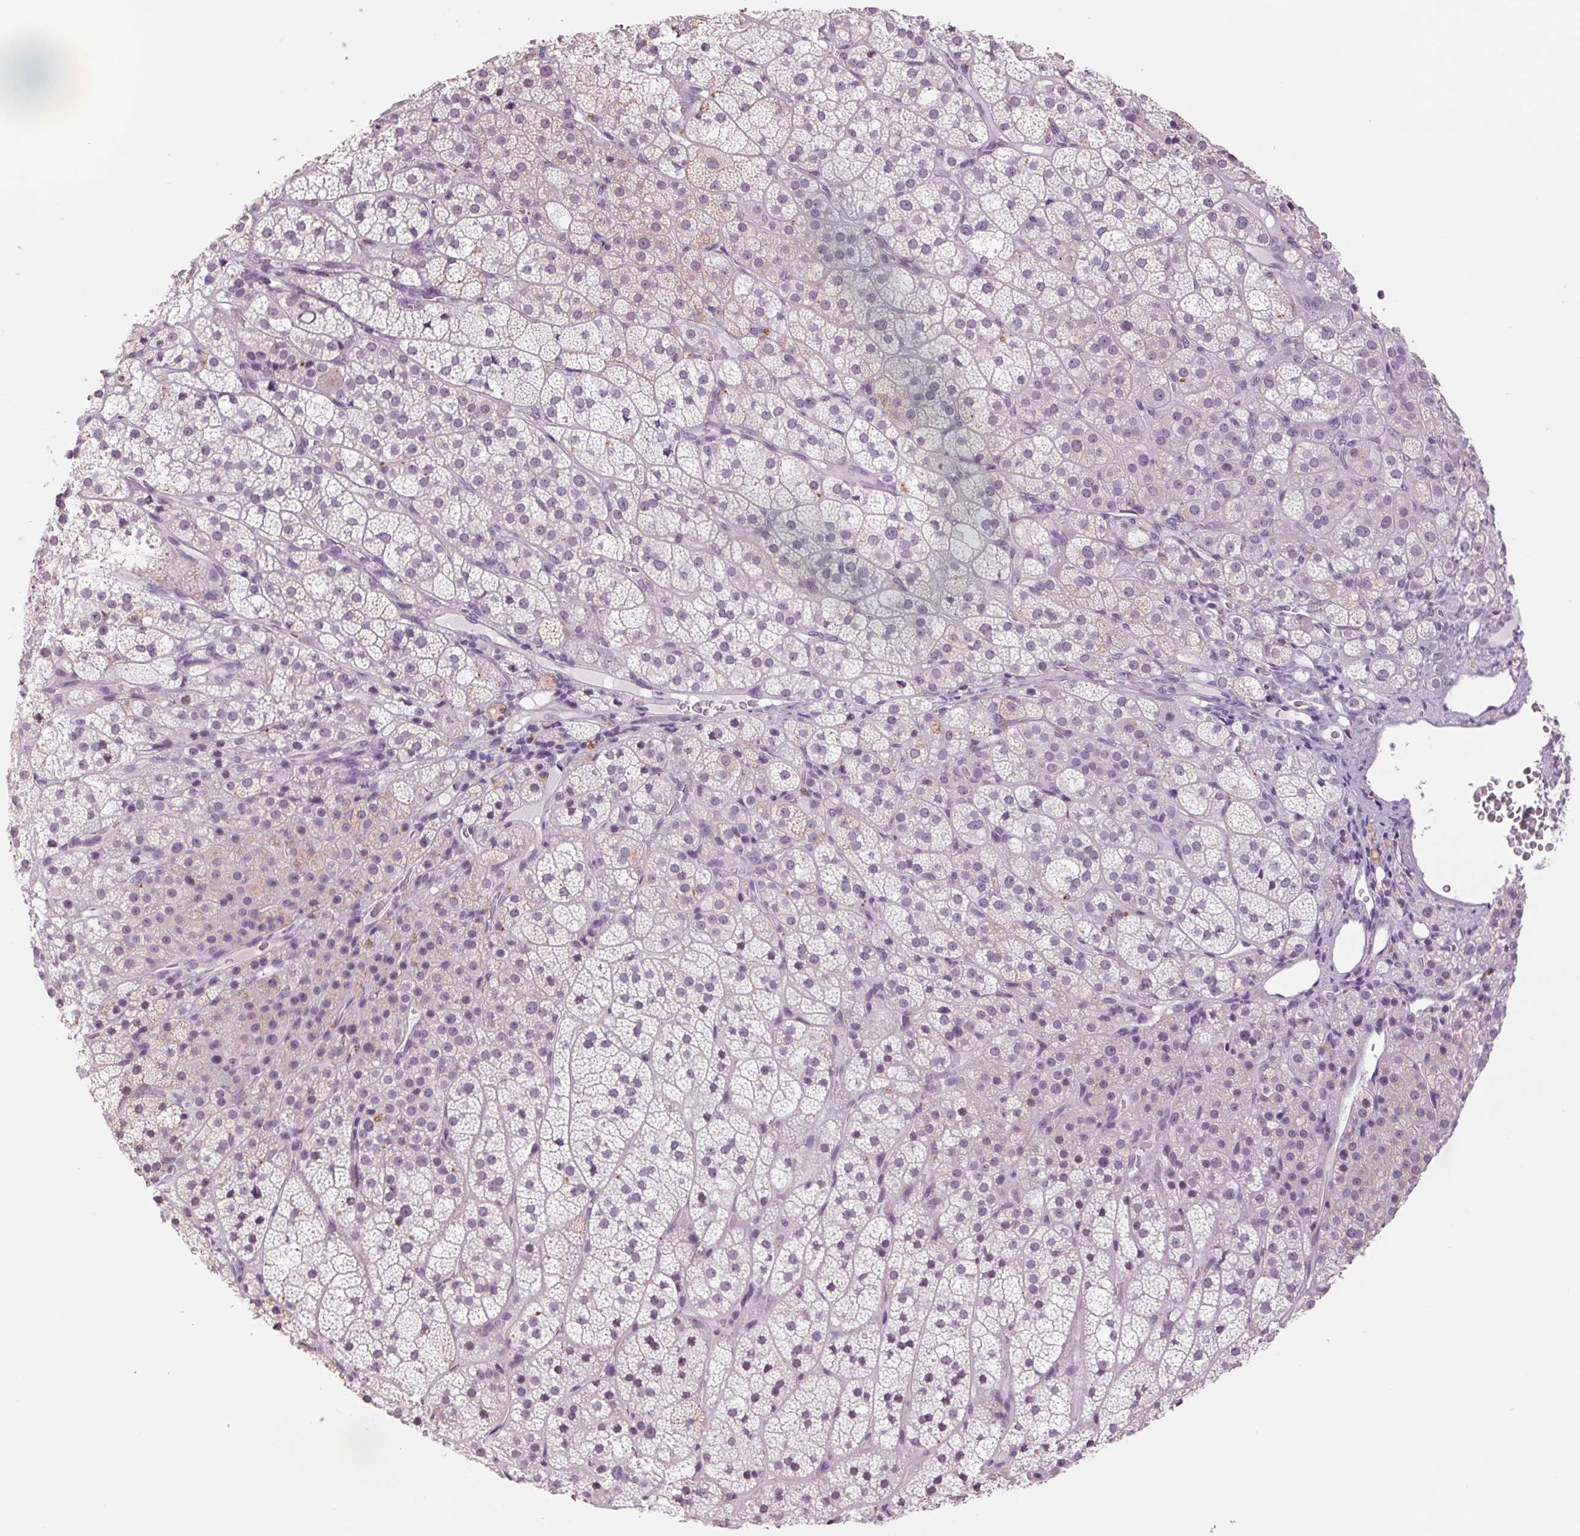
{"staining": {"intensity": "moderate", "quantity": "<25%", "location": "cytoplasmic/membranous"}, "tissue": "adrenal gland", "cell_type": "Glandular cells", "image_type": "normal", "snomed": [{"axis": "morphology", "description": "Normal tissue, NOS"}, {"axis": "topography", "description": "Adrenal gland"}], "caption": "This micrograph shows immunohistochemistry (IHC) staining of normal adrenal gland, with low moderate cytoplasmic/membranous positivity in about <25% of glandular cells.", "gene": "MPO", "patient": {"sex": "female", "age": 60}}